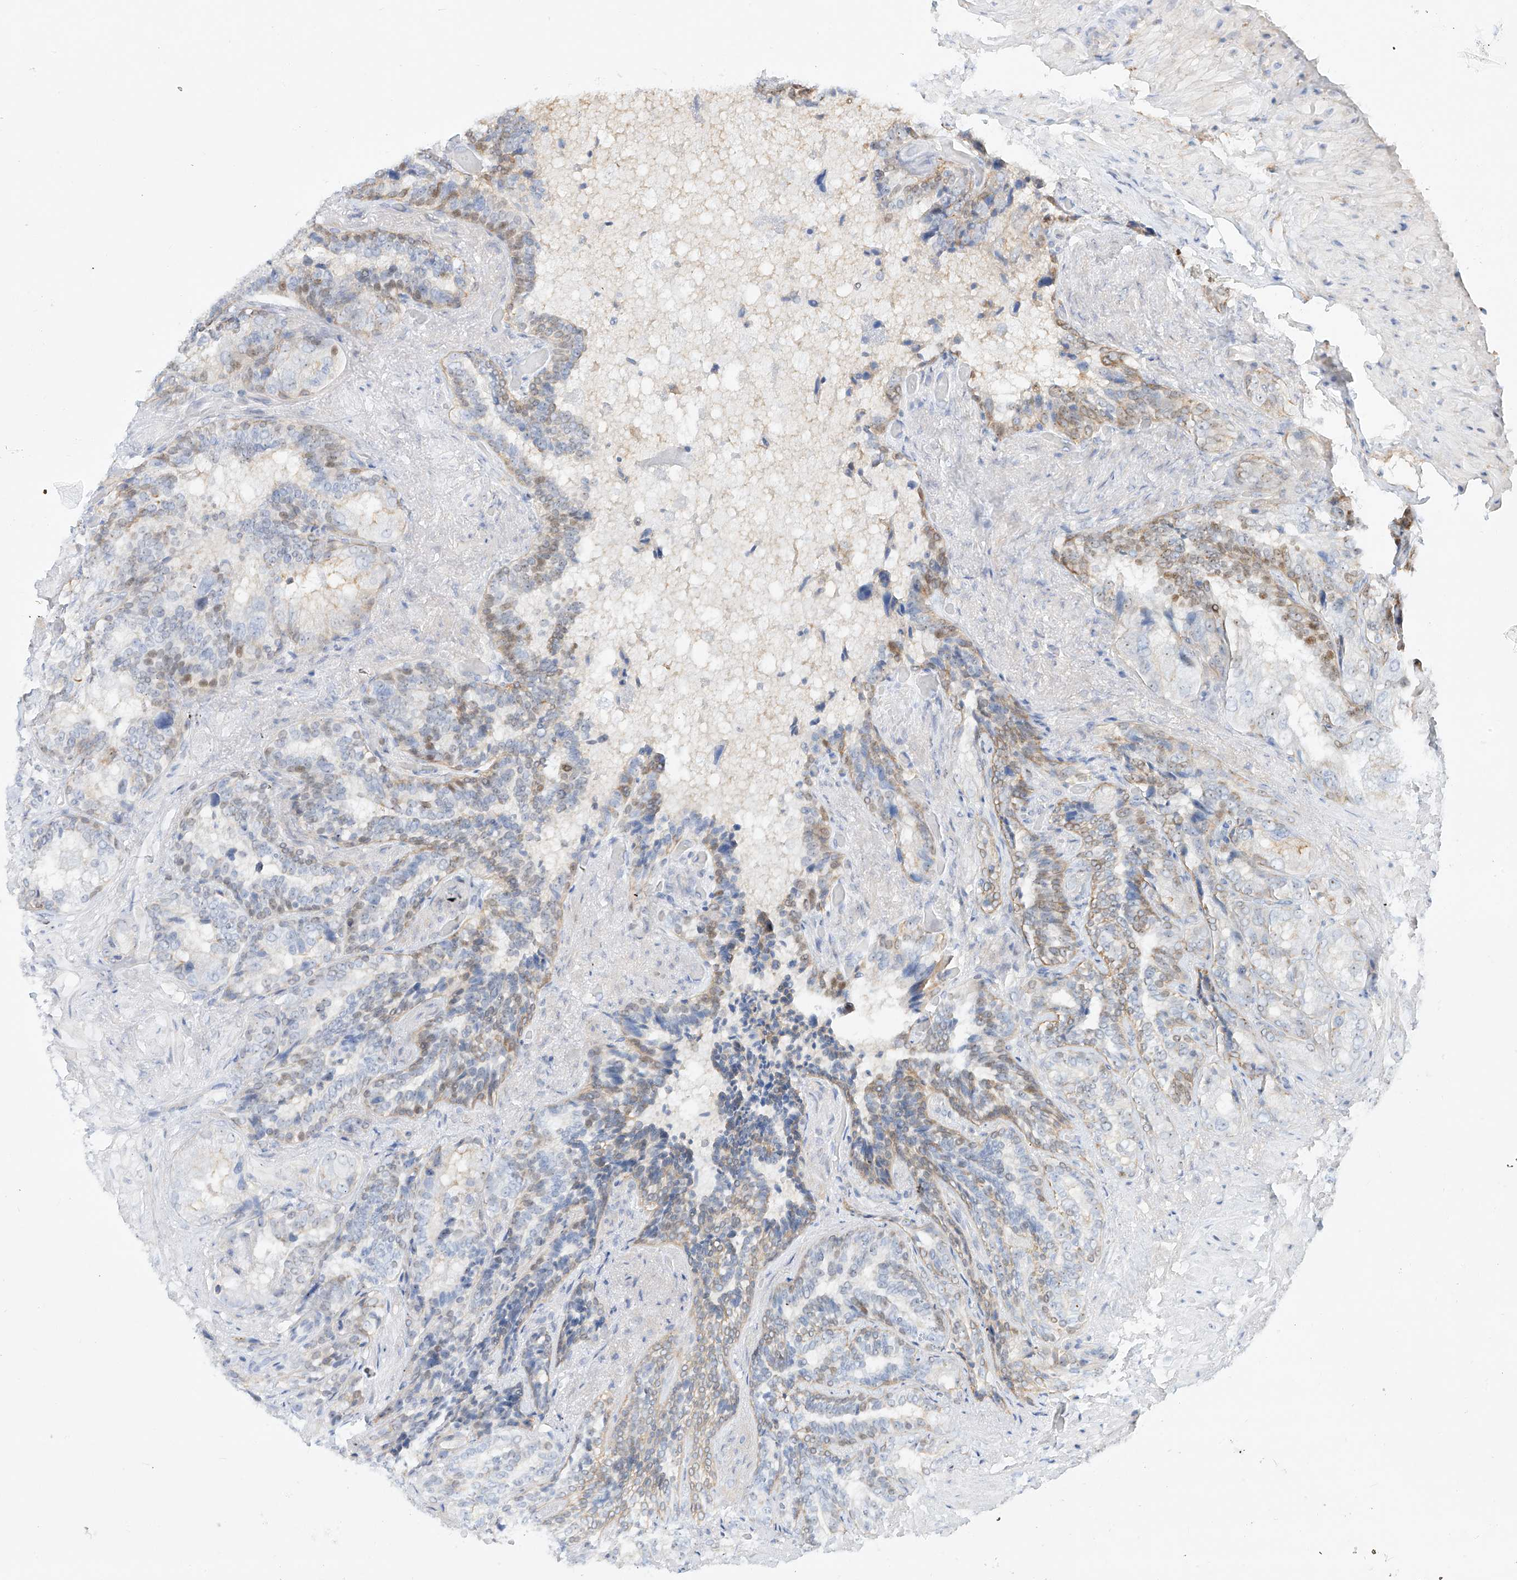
{"staining": {"intensity": "weak", "quantity": "25%-75%", "location": "cytoplasmic/membranous"}, "tissue": "seminal vesicle", "cell_type": "Glandular cells", "image_type": "normal", "snomed": [{"axis": "morphology", "description": "Normal tissue, NOS"}, {"axis": "topography", "description": "Seminal veicle"}, {"axis": "topography", "description": "Peripheral nerve tissue"}], "caption": "This histopathology image reveals normal seminal vesicle stained with immunohistochemistry to label a protein in brown. The cytoplasmic/membranous of glandular cells show weak positivity for the protein. Nuclei are counter-stained blue.", "gene": "SNU13", "patient": {"sex": "male", "age": 63}}